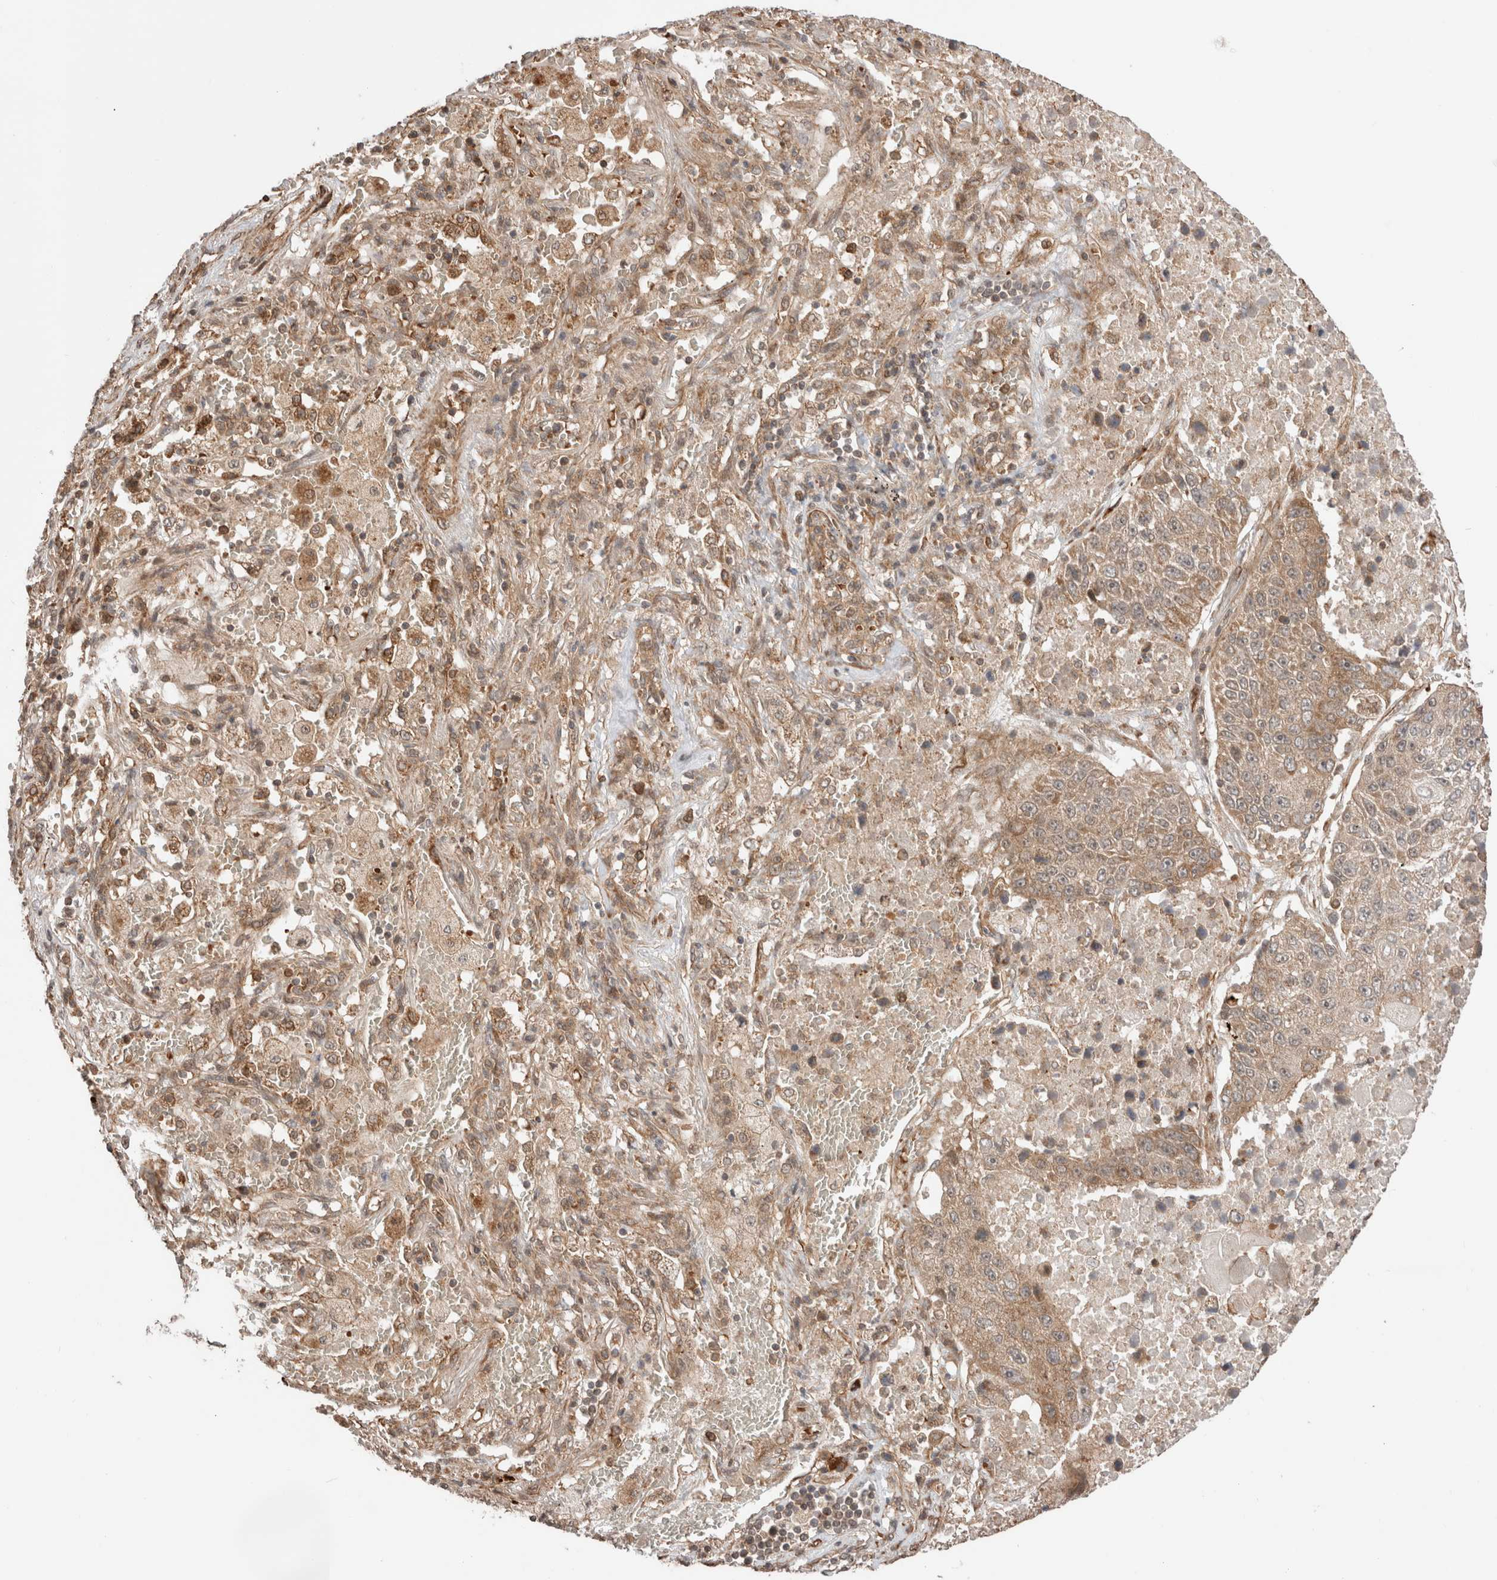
{"staining": {"intensity": "weak", "quantity": ">75%", "location": "cytoplasmic/membranous"}, "tissue": "lung cancer", "cell_type": "Tumor cells", "image_type": "cancer", "snomed": [{"axis": "morphology", "description": "Squamous cell carcinoma, NOS"}, {"axis": "topography", "description": "Lung"}], "caption": "DAB immunohistochemical staining of human lung cancer reveals weak cytoplasmic/membranous protein positivity in about >75% of tumor cells. (DAB (3,3'-diaminobenzidine) = brown stain, brightfield microscopy at high magnification).", "gene": "ZNF649", "patient": {"sex": "male", "age": 61}}